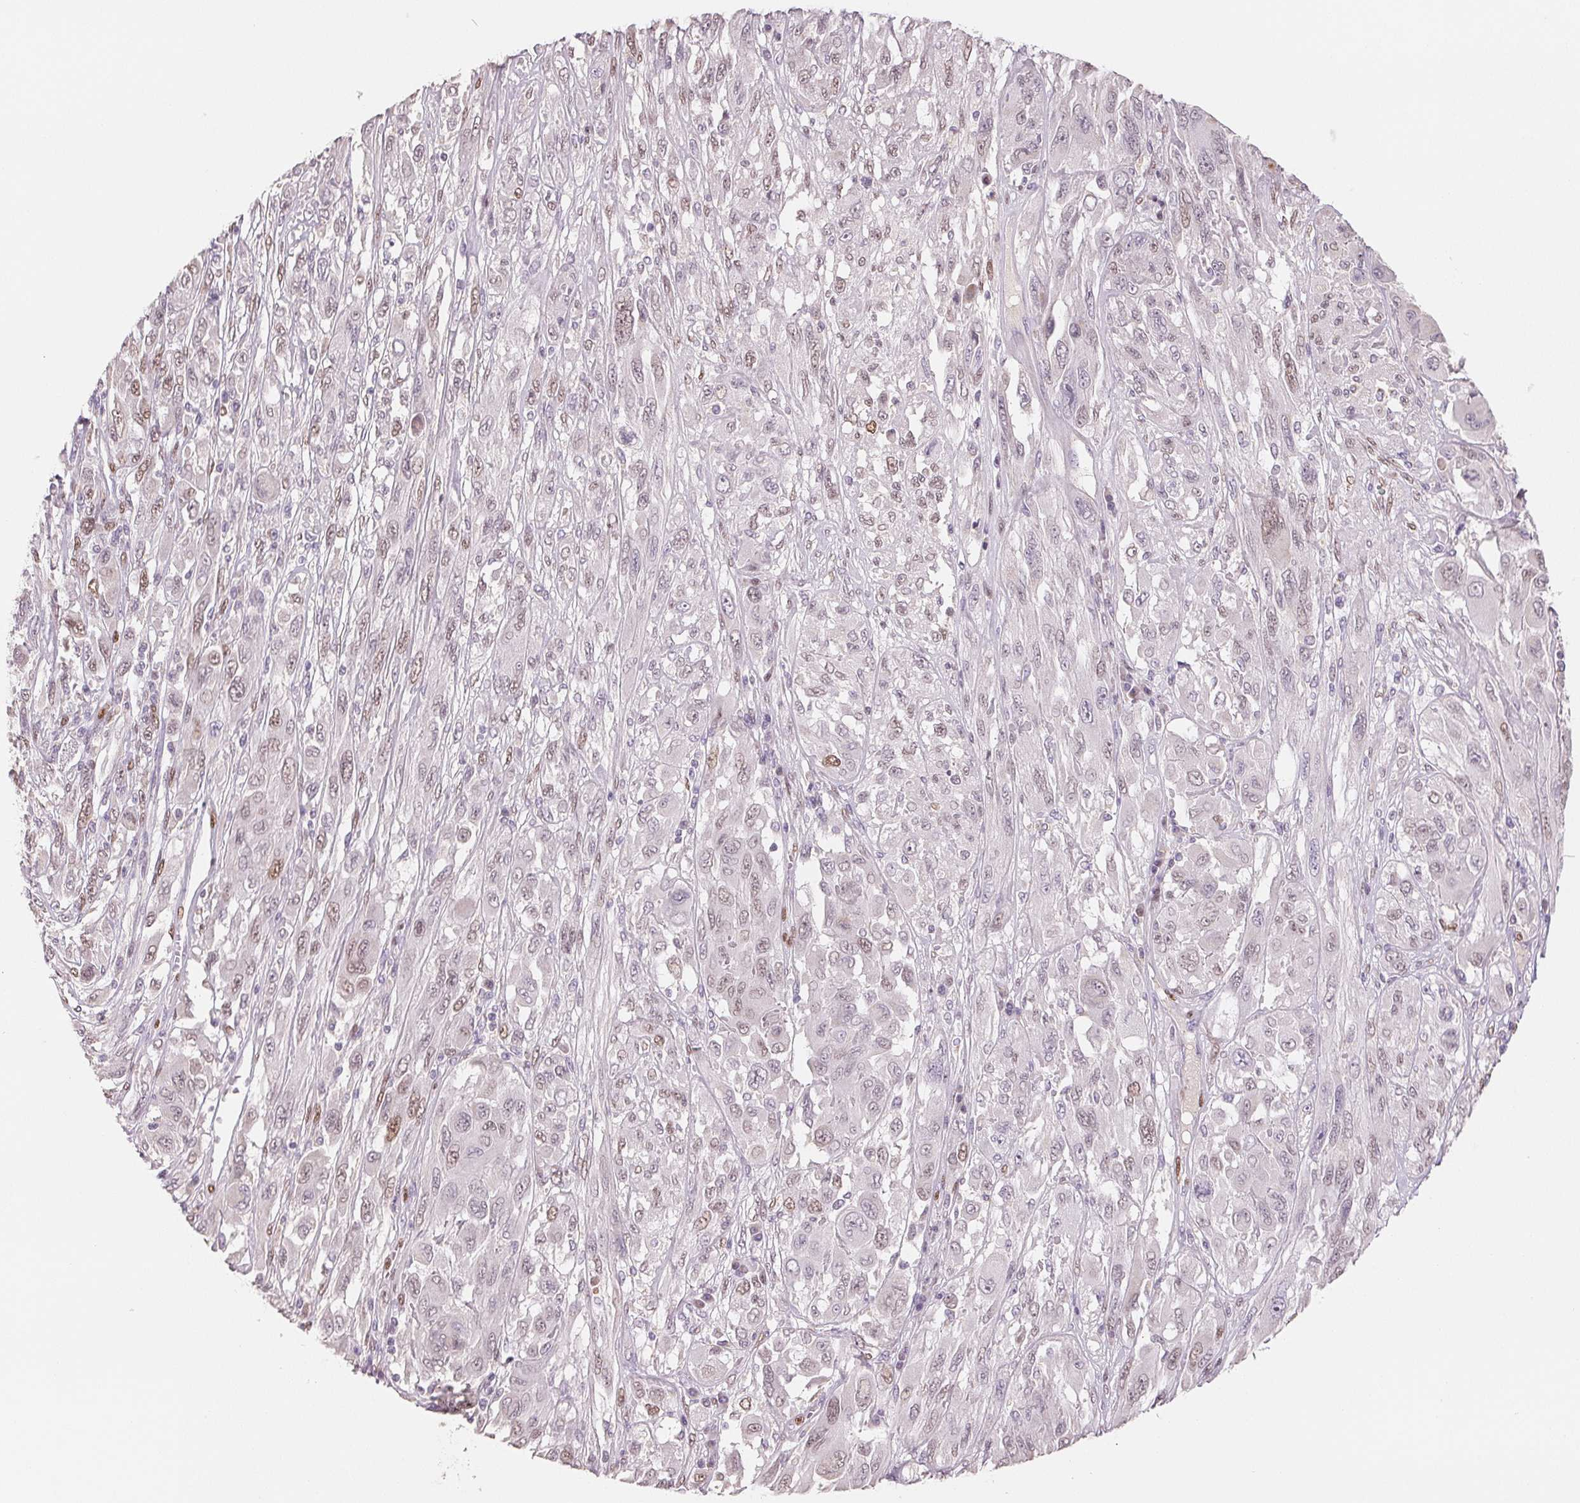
{"staining": {"intensity": "moderate", "quantity": "25%-75%", "location": "nuclear"}, "tissue": "melanoma", "cell_type": "Tumor cells", "image_type": "cancer", "snomed": [{"axis": "morphology", "description": "Malignant melanoma, NOS"}, {"axis": "topography", "description": "Skin"}], "caption": "A histopathology image showing moderate nuclear positivity in approximately 25%-75% of tumor cells in melanoma, as visualized by brown immunohistochemical staining.", "gene": "SMARCD3", "patient": {"sex": "female", "age": 91}}